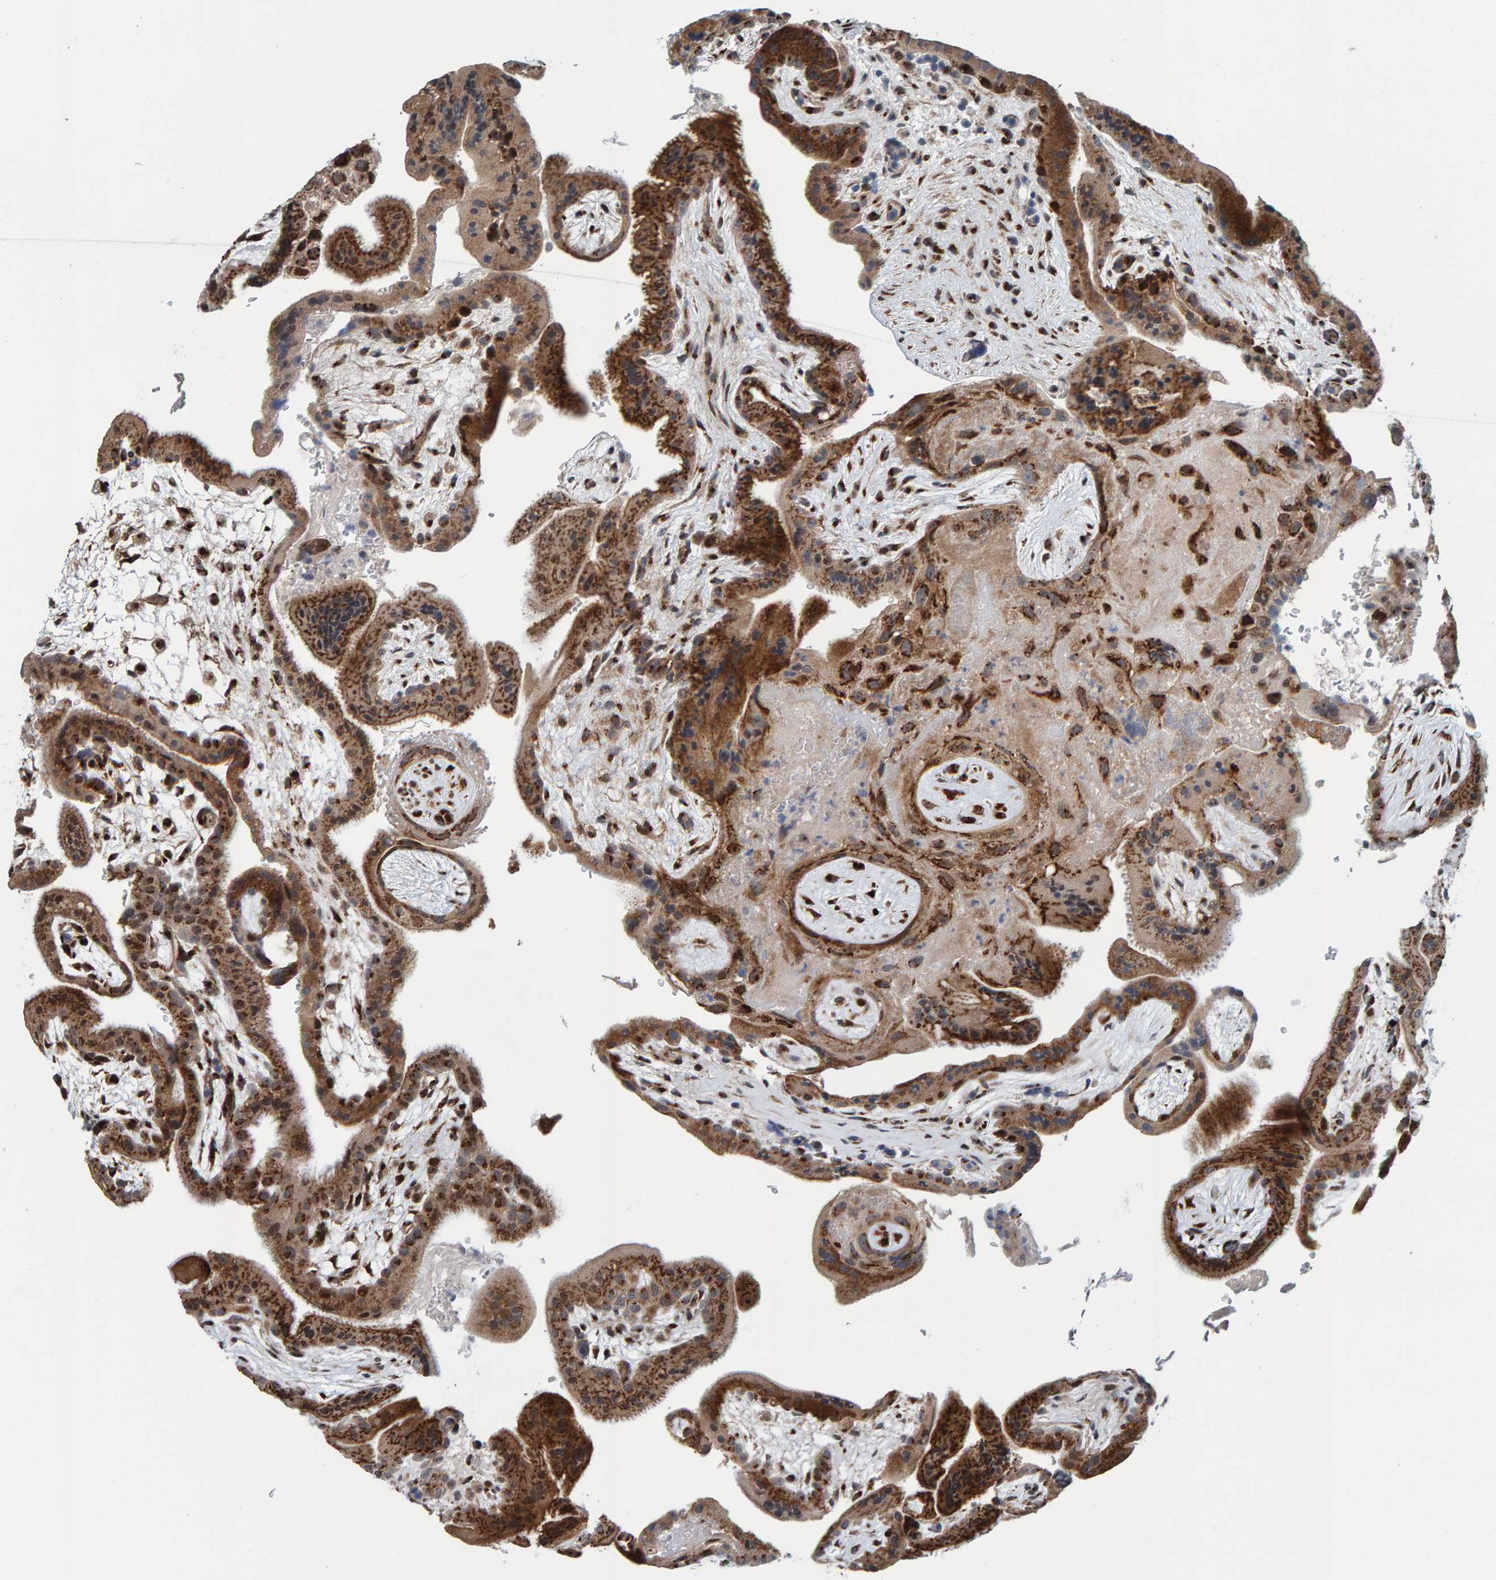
{"staining": {"intensity": "moderate", "quantity": ">75%", "location": "cytoplasmic/membranous"}, "tissue": "placenta", "cell_type": "Decidual cells", "image_type": "normal", "snomed": [{"axis": "morphology", "description": "Normal tissue, NOS"}, {"axis": "topography", "description": "Placenta"}], "caption": "This is a photomicrograph of immunohistochemistry (IHC) staining of unremarkable placenta, which shows moderate staining in the cytoplasmic/membranous of decidual cells.", "gene": "CCDC25", "patient": {"sex": "female", "age": 35}}